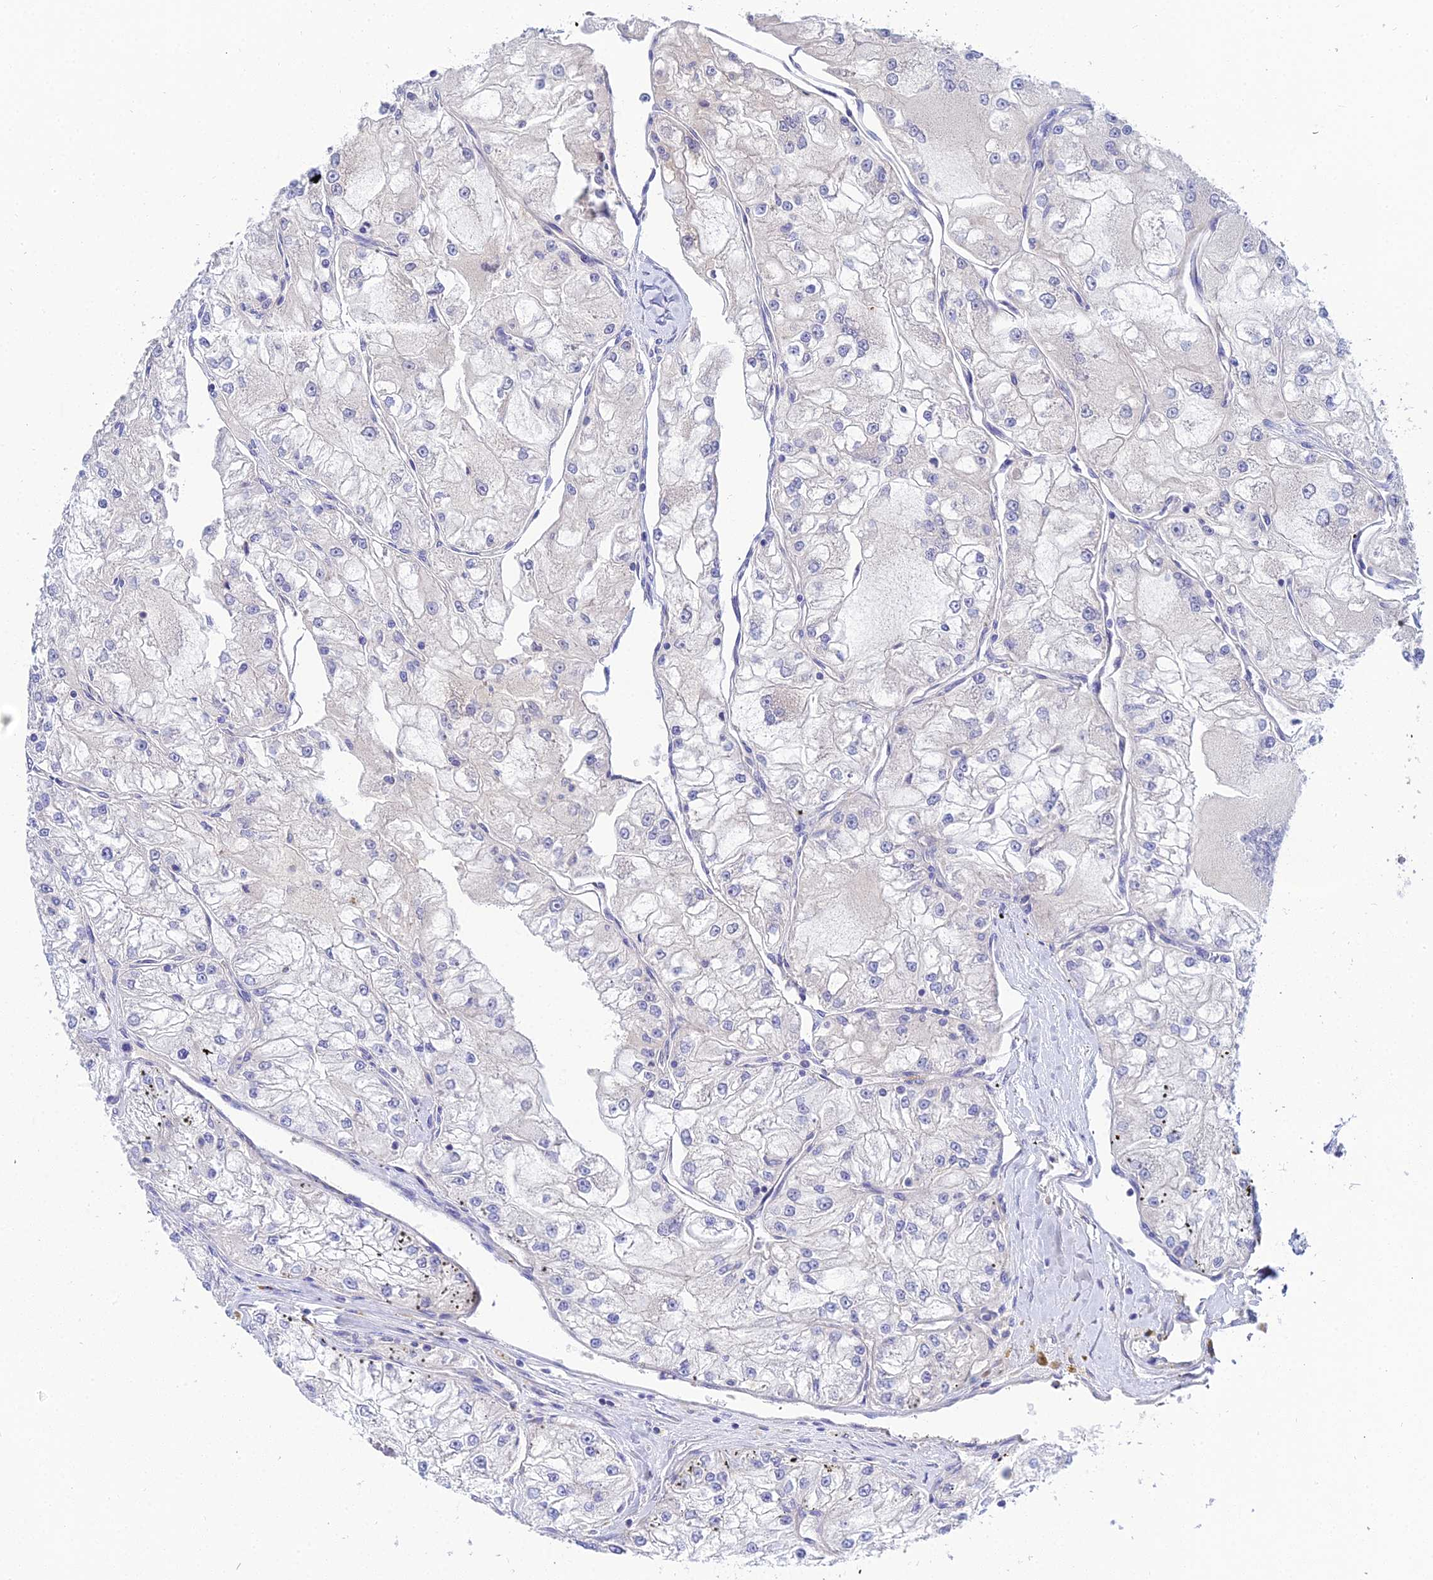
{"staining": {"intensity": "negative", "quantity": "none", "location": "none"}, "tissue": "renal cancer", "cell_type": "Tumor cells", "image_type": "cancer", "snomed": [{"axis": "morphology", "description": "Adenocarcinoma, NOS"}, {"axis": "topography", "description": "Kidney"}], "caption": "Protein analysis of renal cancer (adenocarcinoma) displays no significant positivity in tumor cells.", "gene": "APOBEC3H", "patient": {"sex": "female", "age": 72}}